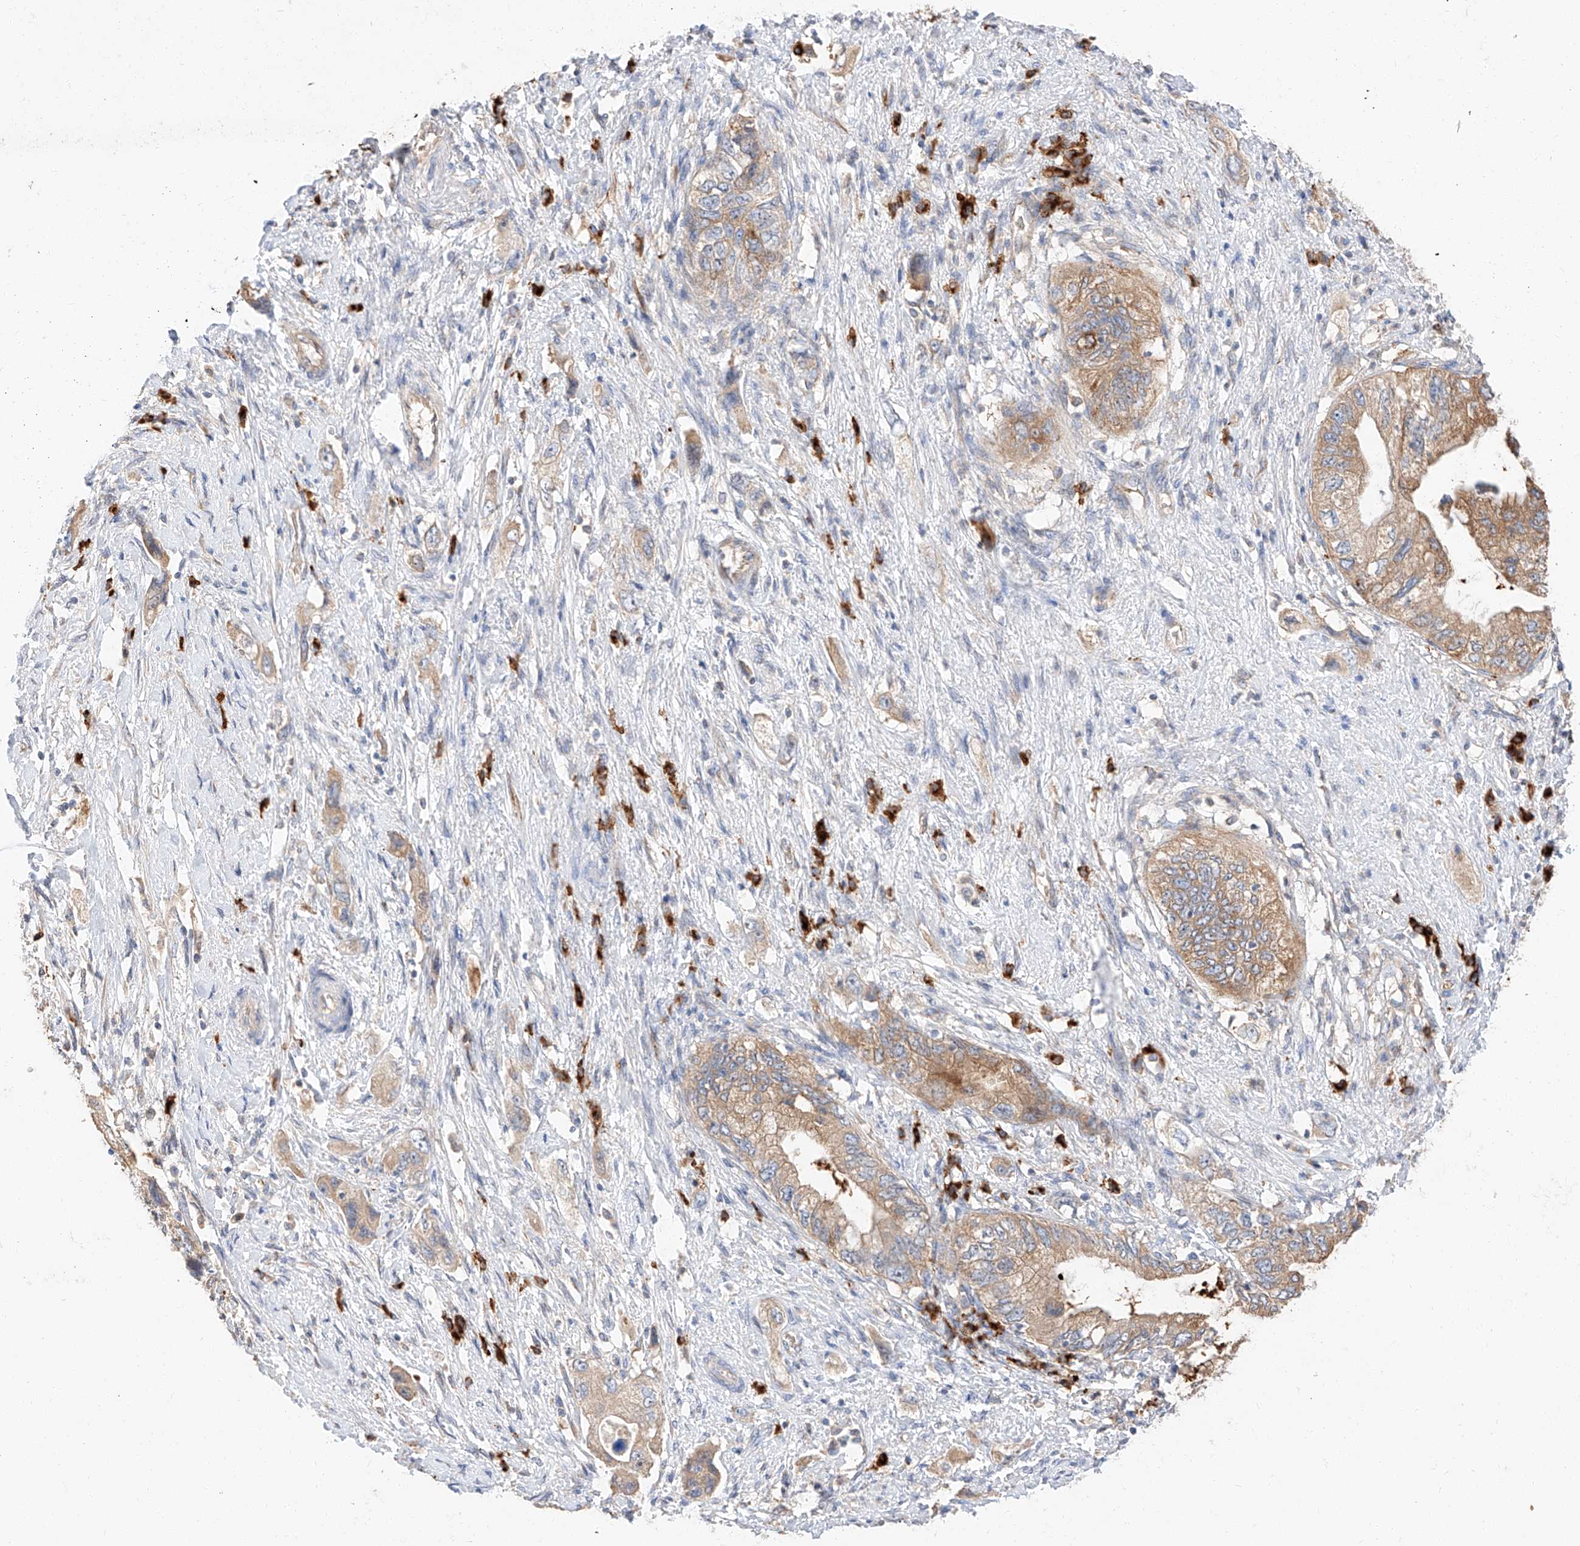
{"staining": {"intensity": "moderate", "quantity": ">75%", "location": "cytoplasmic/membranous"}, "tissue": "pancreatic cancer", "cell_type": "Tumor cells", "image_type": "cancer", "snomed": [{"axis": "morphology", "description": "Adenocarcinoma, NOS"}, {"axis": "topography", "description": "Pancreas"}], "caption": "This is an image of IHC staining of adenocarcinoma (pancreatic), which shows moderate expression in the cytoplasmic/membranous of tumor cells.", "gene": "GLMN", "patient": {"sex": "female", "age": 73}}